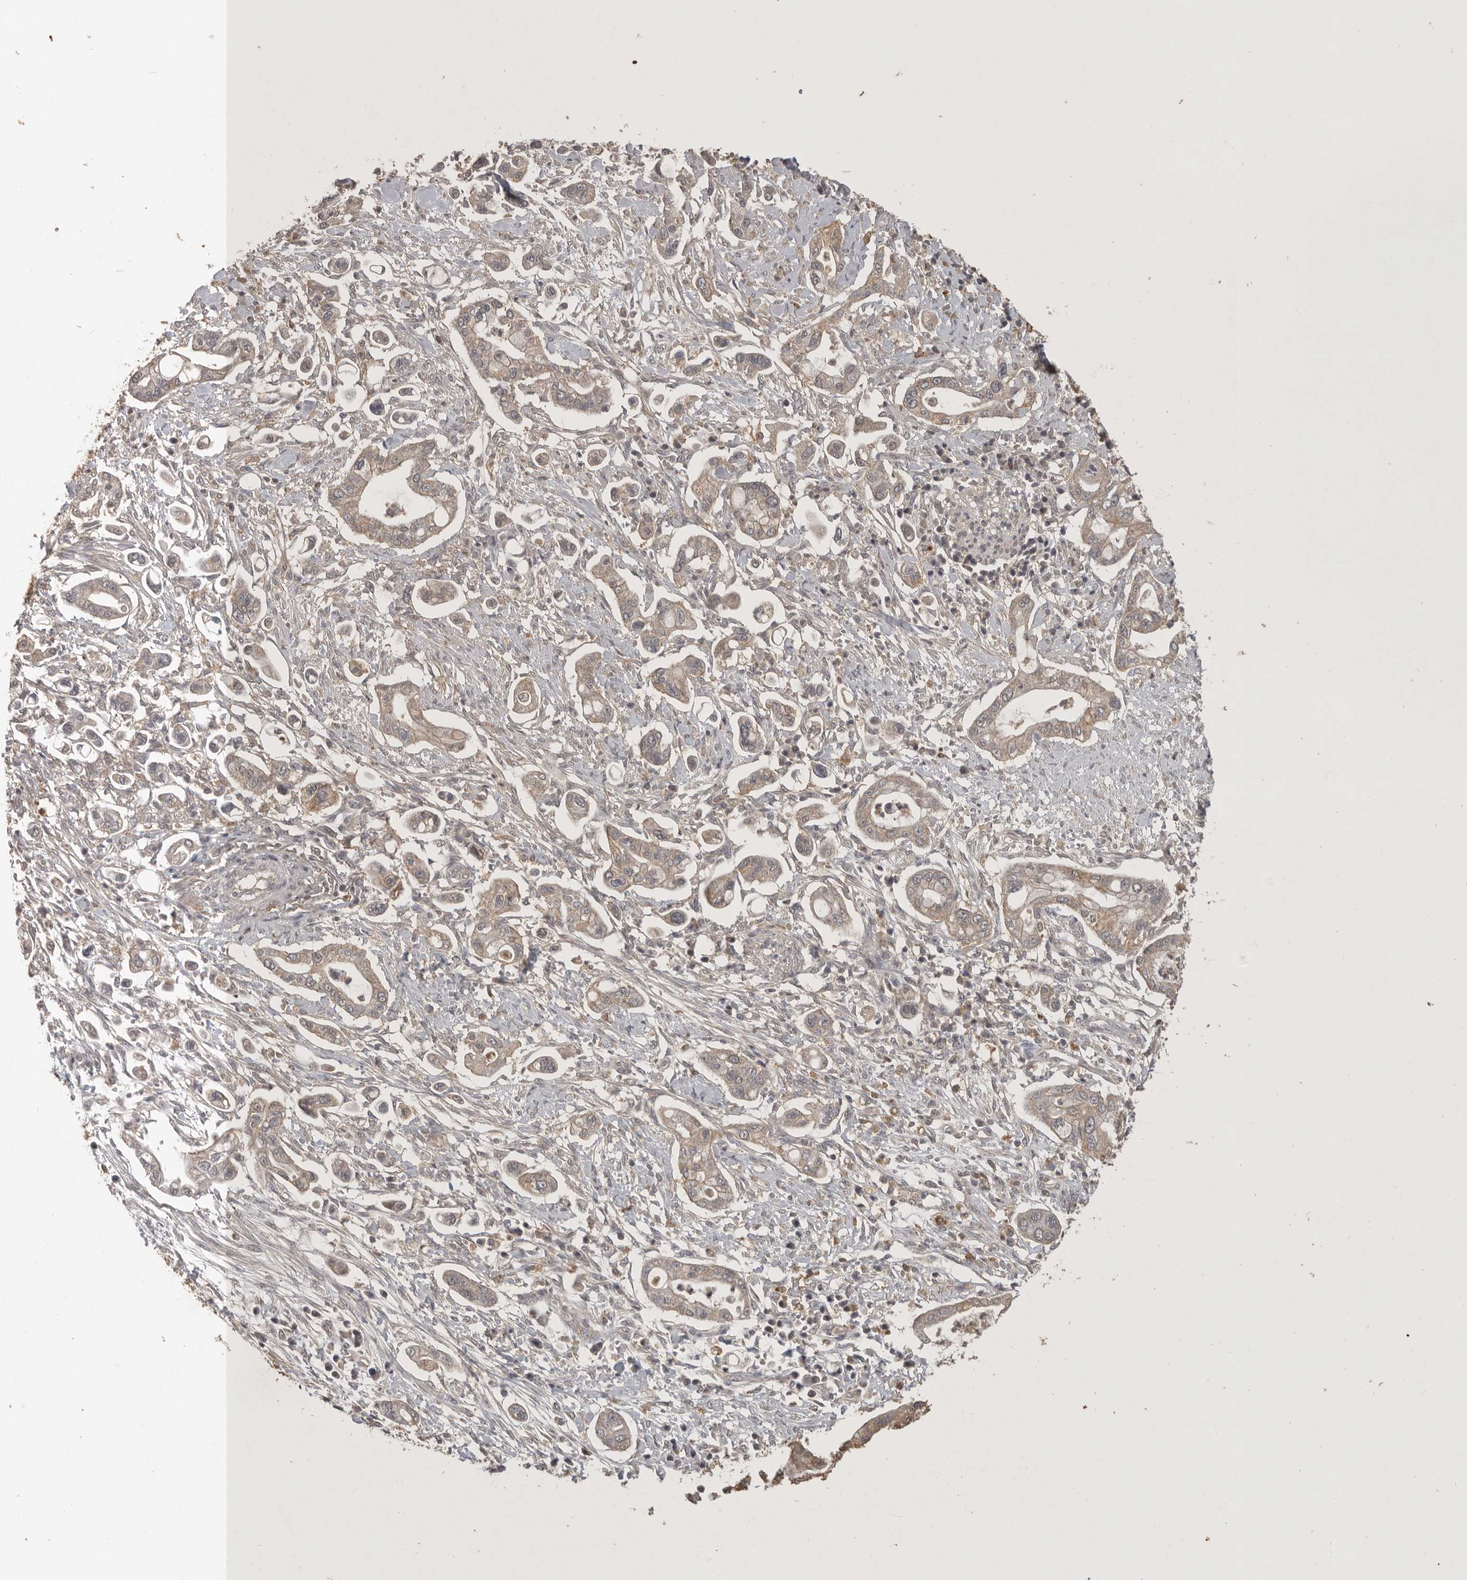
{"staining": {"intensity": "weak", "quantity": "25%-75%", "location": "cytoplasmic/membranous"}, "tissue": "pancreatic cancer", "cell_type": "Tumor cells", "image_type": "cancer", "snomed": [{"axis": "morphology", "description": "Adenocarcinoma, NOS"}, {"axis": "topography", "description": "Pancreas"}], "caption": "Immunohistochemical staining of pancreatic cancer (adenocarcinoma) displays low levels of weak cytoplasmic/membranous expression in approximately 25%-75% of tumor cells.", "gene": "ADAMTS4", "patient": {"sex": "male", "age": 68}}